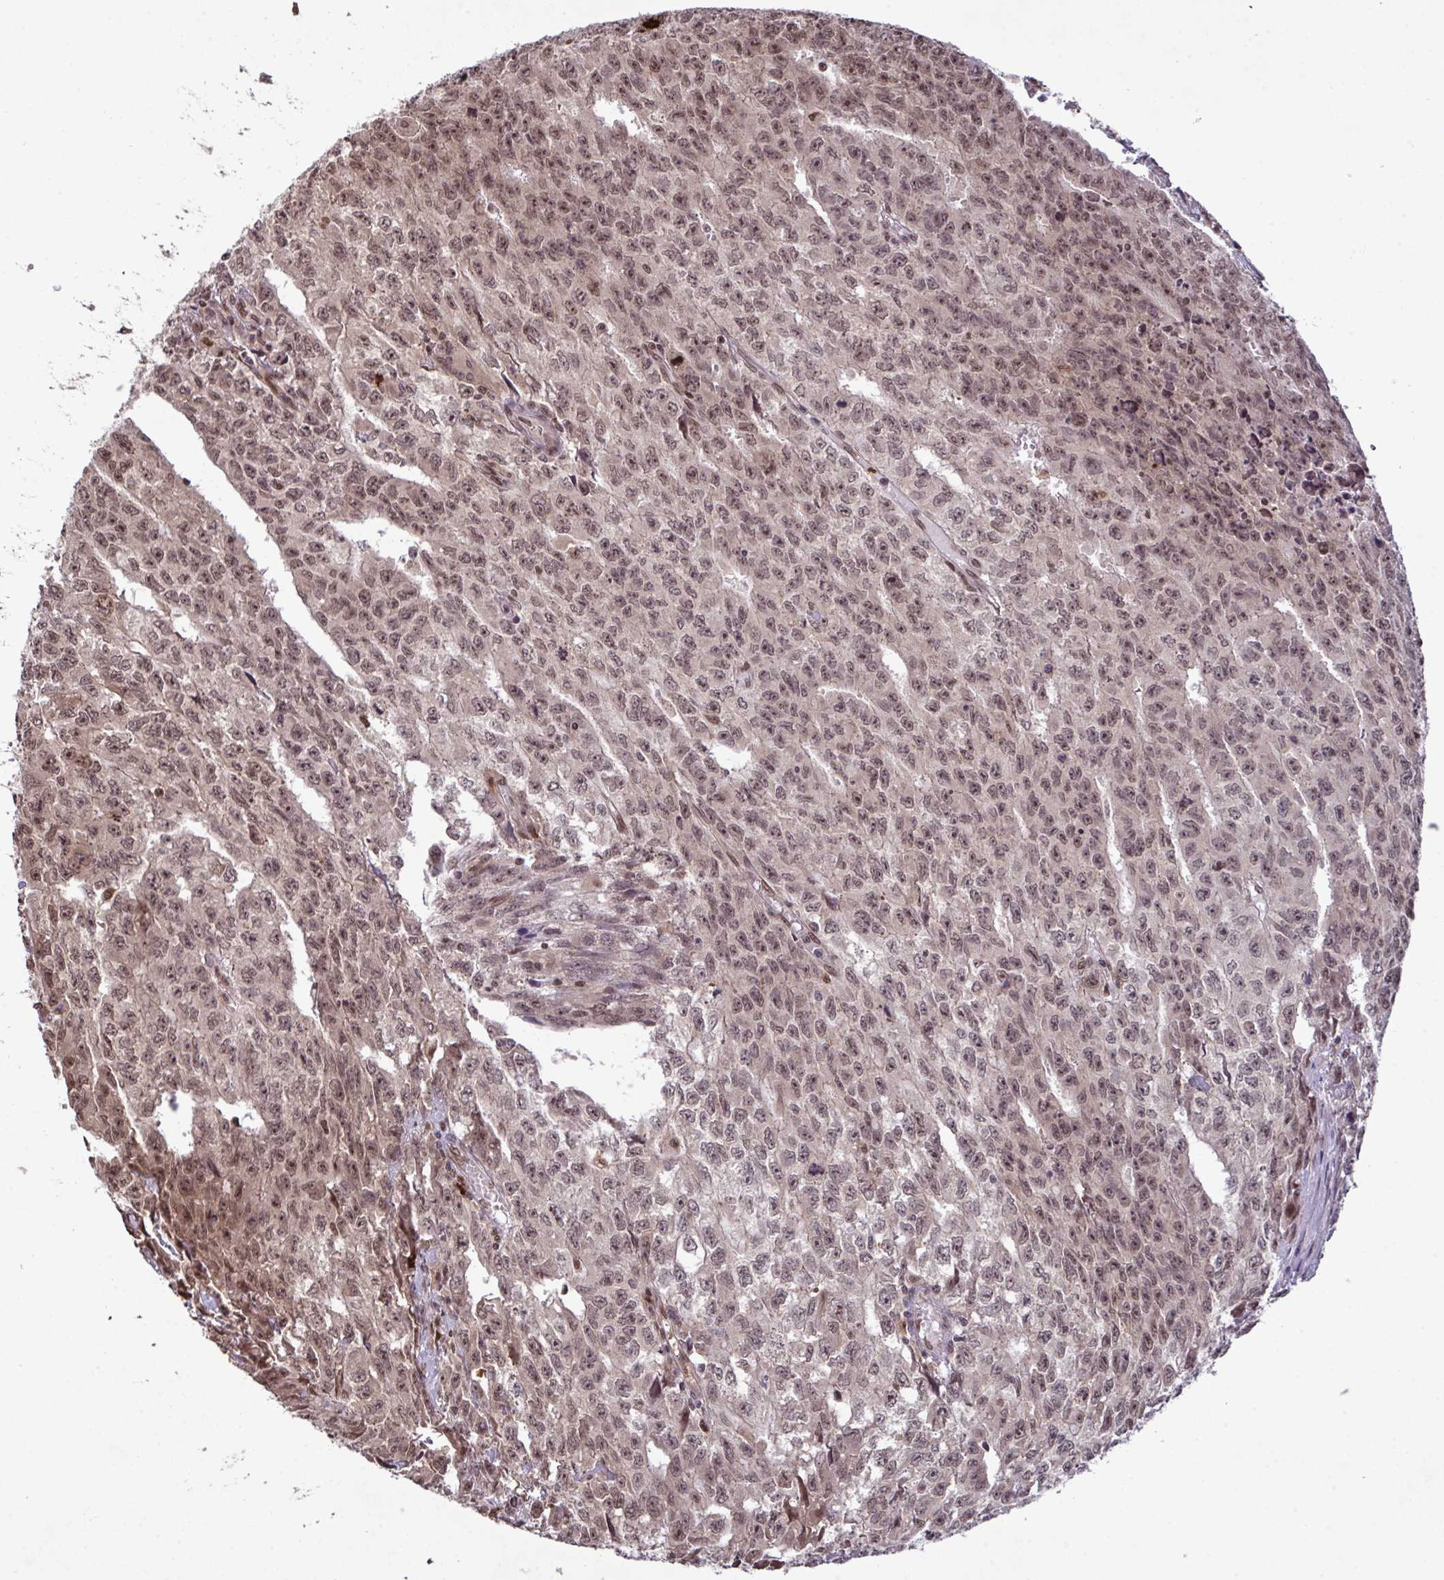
{"staining": {"intensity": "moderate", "quantity": ">75%", "location": "nuclear"}, "tissue": "testis cancer", "cell_type": "Tumor cells", "image_type": "cancer", "snomed": [{"axis": "morphology", "description": "Carcinoma, Embryonal, NOS"}, {"axis": "morphology", "description": "Teratoma, malignant, NOS"}, {"axis": "topography", "description": "Testis"}], "caption": "Moderate nuclear expression for a protein is identified in approximately >75% of tumor cells of embryonal carcinoma (testis) using IHC.", "gene": "UXT", "patient": {"sex": "male", "age": 24}}